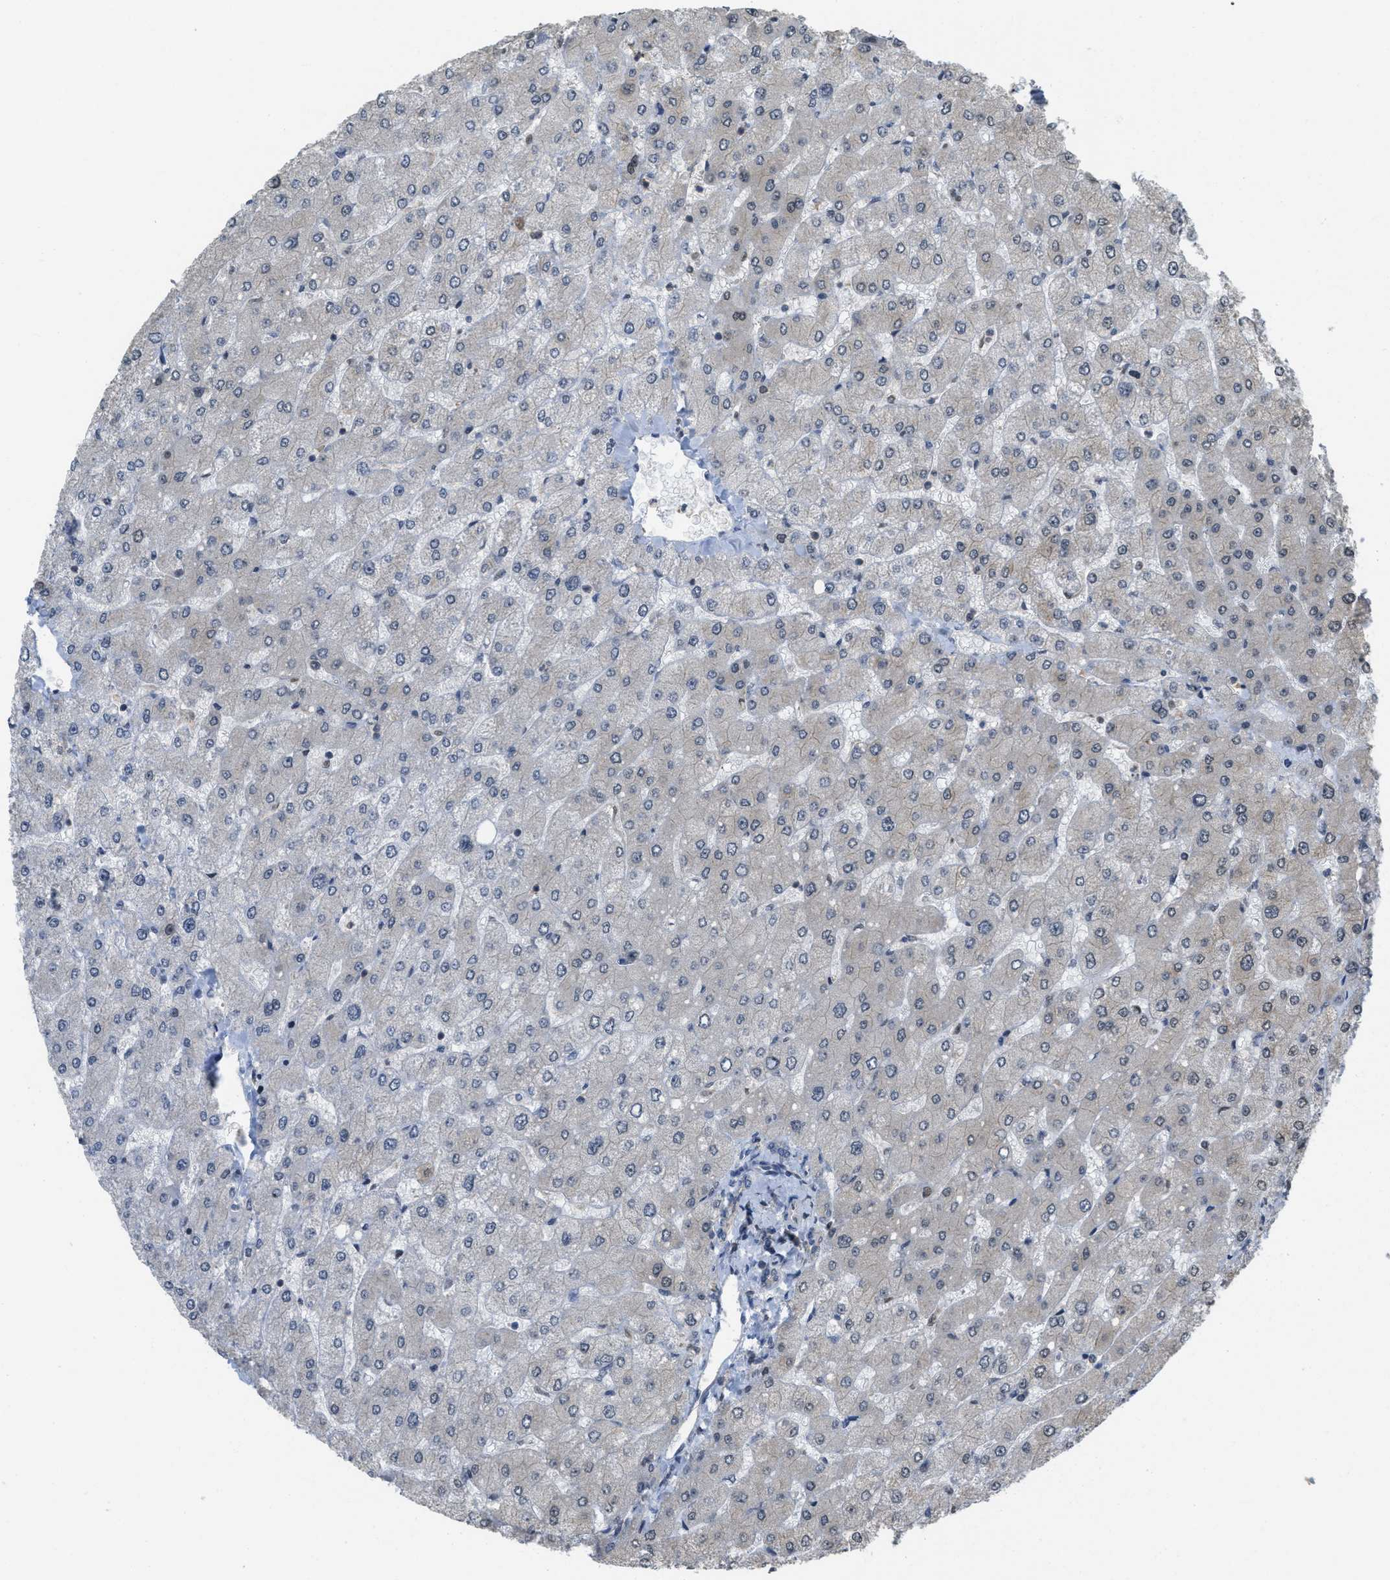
{"staining": {"intensity": "moderate", "quantity": ">75%", "location": "cytoplasmic/membranous"}, "tissue": "liver", "cell_type": "Cholangiocytes", "image_type": "normal", "snomed": [{"axis": "morphology", "description": "Normal tissue, NOS"}, {"axis": "topography", "description": "Liver"}], "caption": "Immunohistochemistry of normal liver reveals medium levels of moderate cytoplasmic/membranous expression in approximately >75% of cholangiocytes. Immunohistochemistry stains the protein in brown and the nuclei are stained blue.", "gene": "PSMC5", "patient": {"sex": "male", "age": 55}}